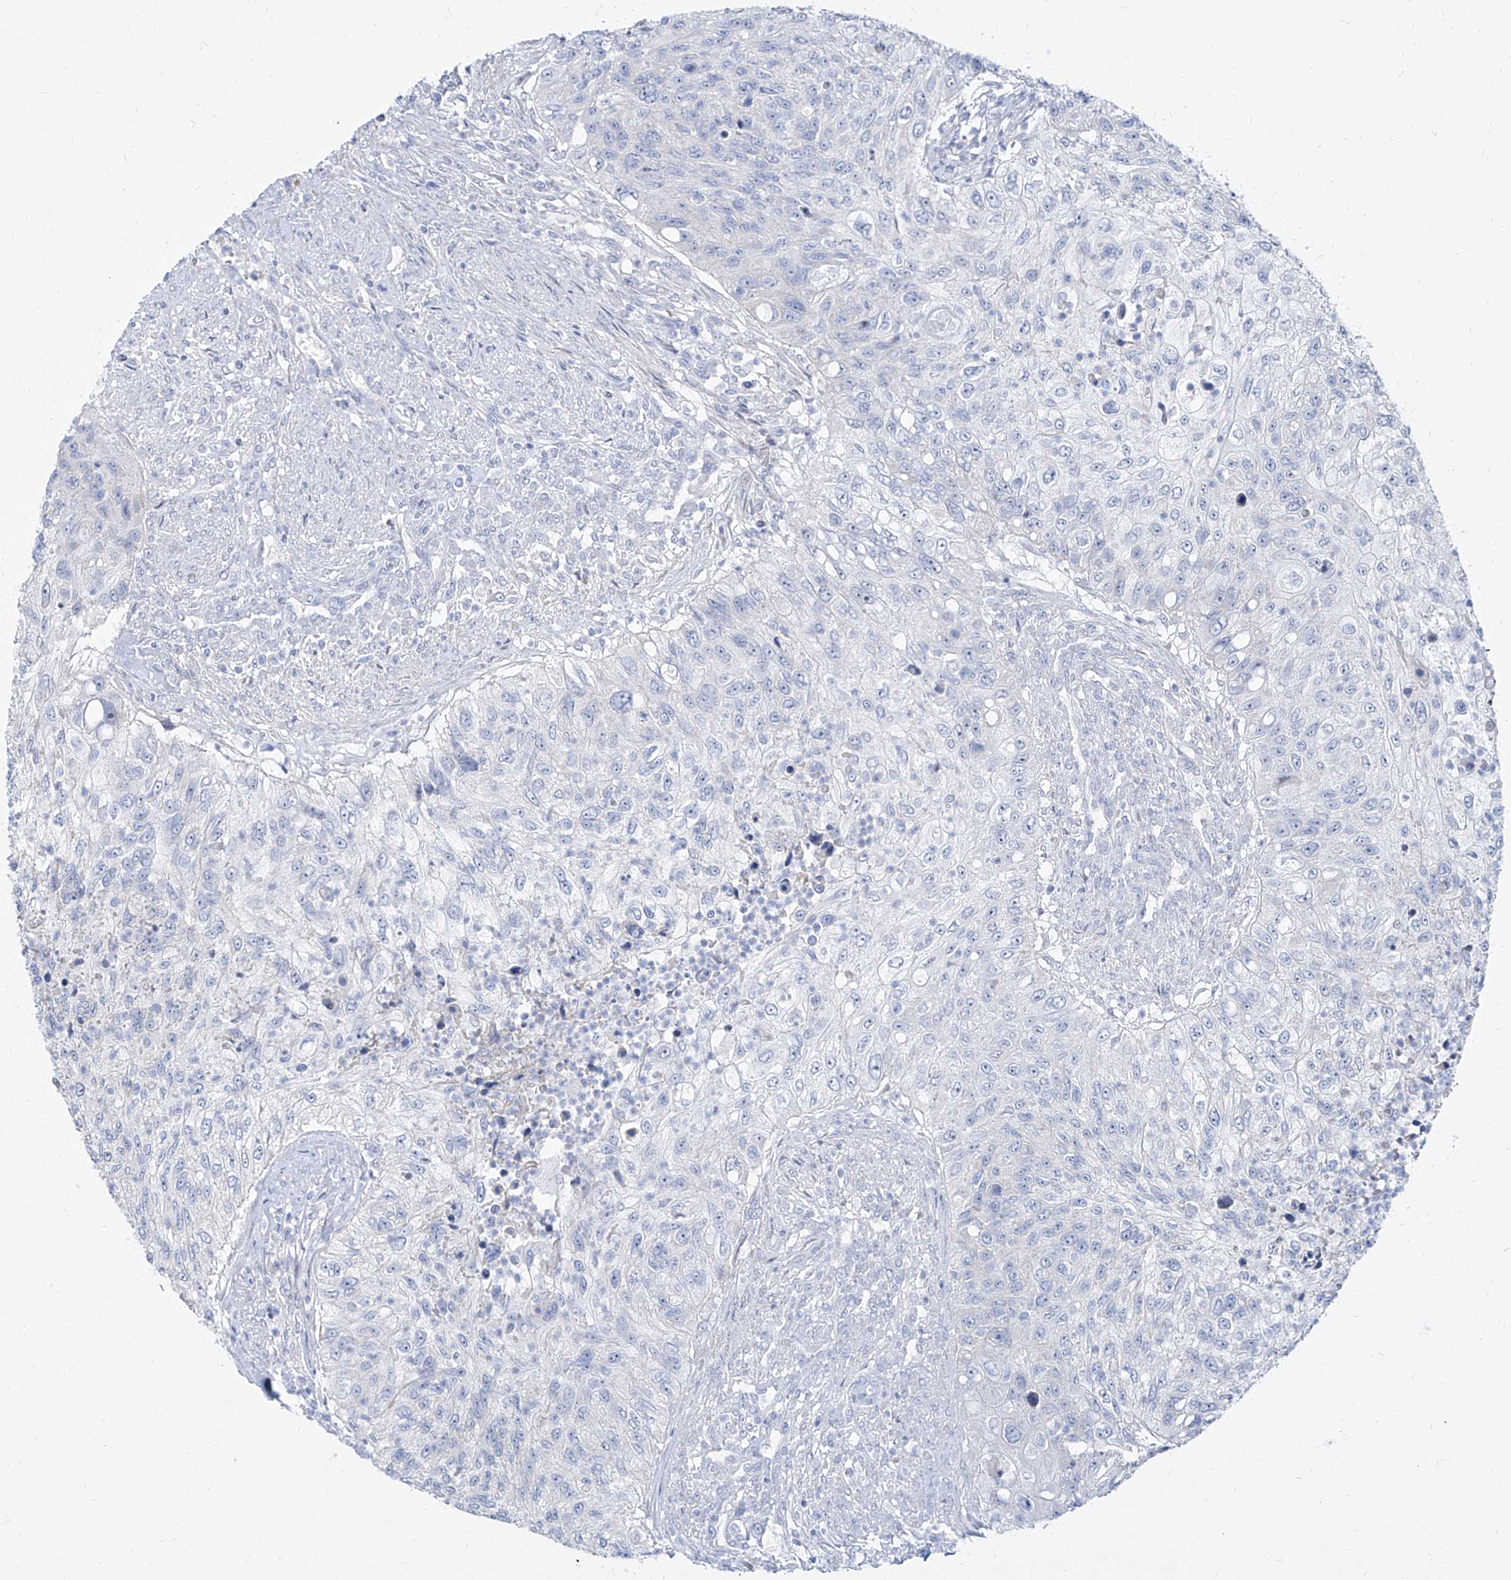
{"staining": {"intensity": "negative", "quantity": "none", "location": "none"}, "tissue": "urothelial cancer", "cell_type": "Tumor cells", "image_type": "cancer", "snomed": [{"axis": "morphology", "description": "Urothelial carcinoma, High grade"}, {"axis": "topography", "description": "Urinary bladder"}], "caption": "Immunohistochemistry of high-grade urothelial carcinoma demonstrates no expression in tumor cells. (Brightfield microscopy of DAB (3,3'-diaminobenzidine) IHC at high magnification).", "gene": "TXLNB", "patient": {"sex": "female", "age": 60}}